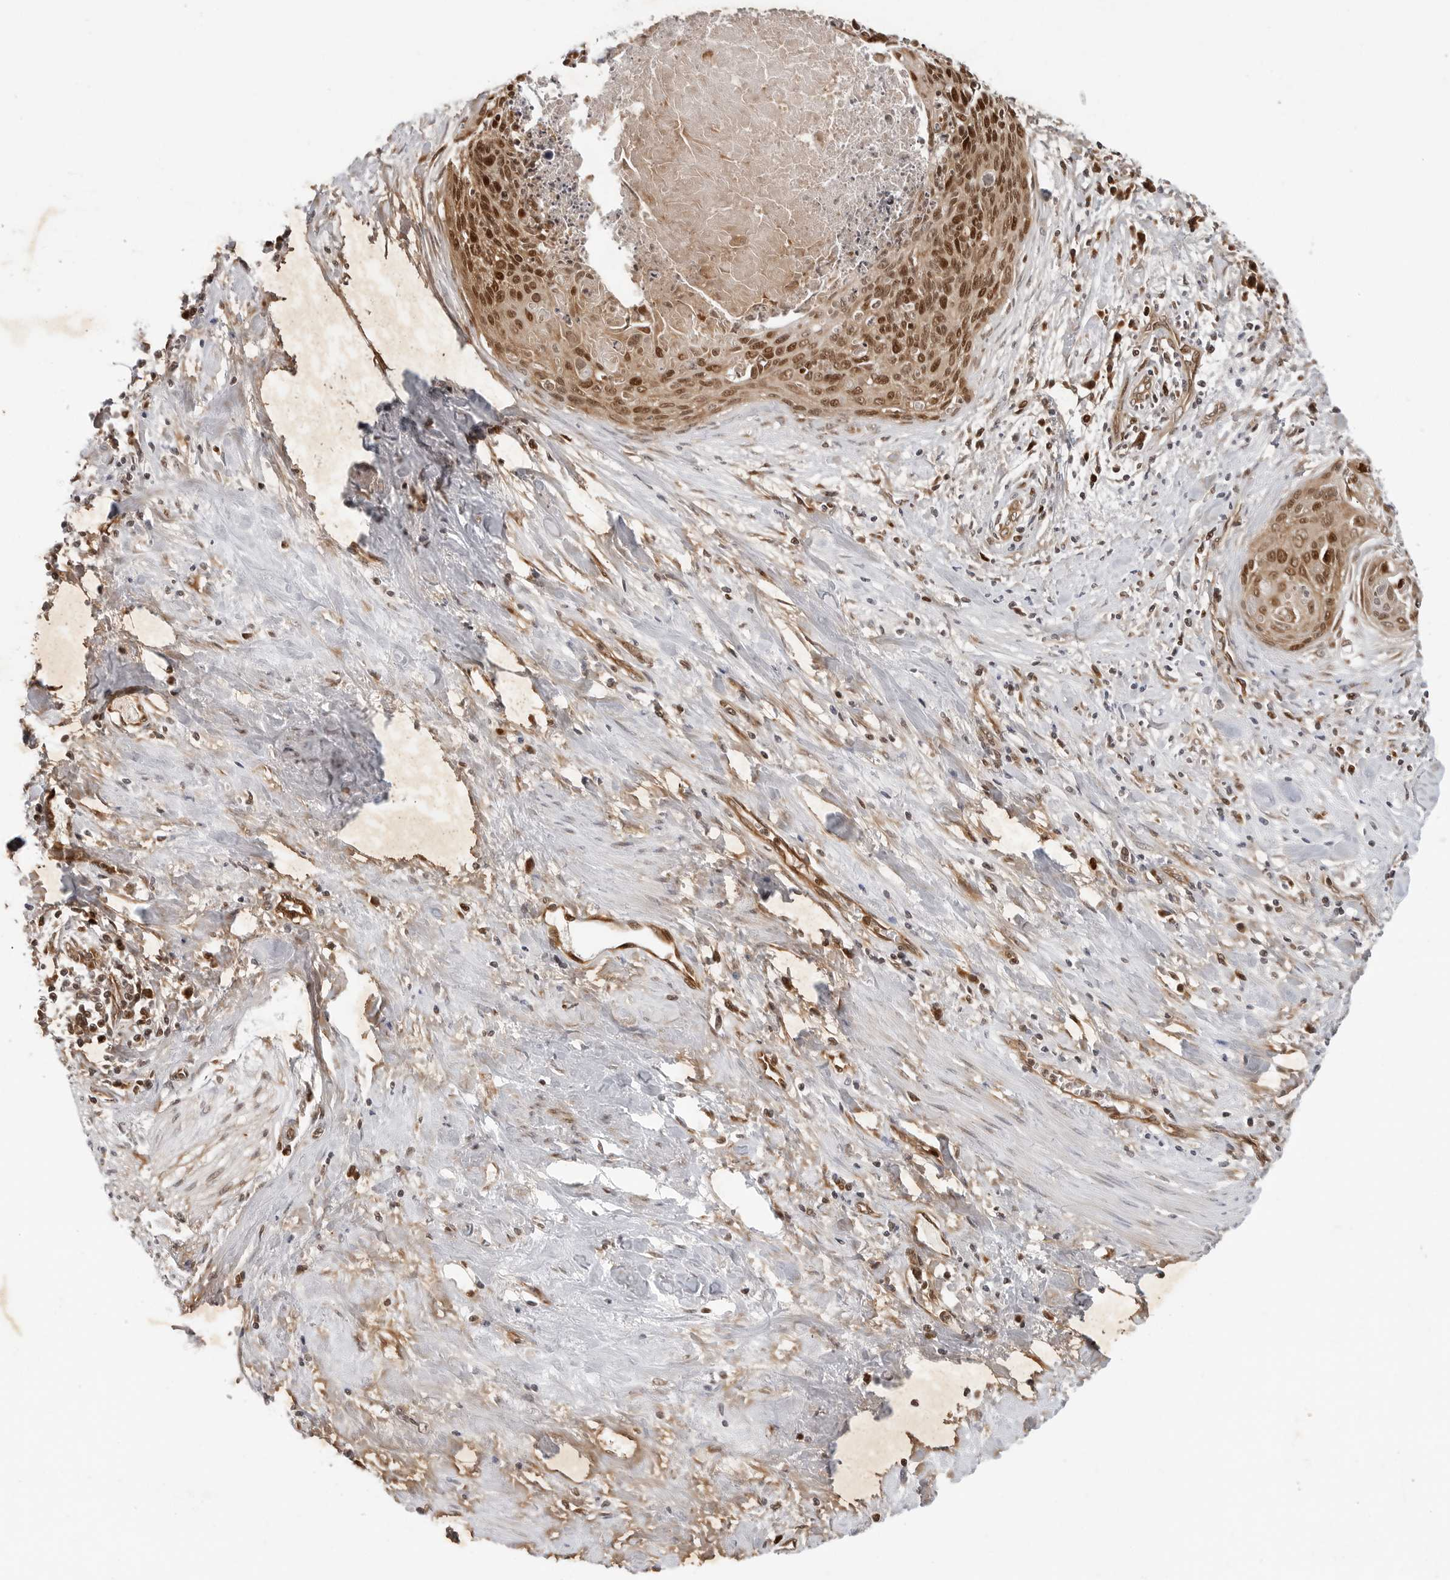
{"staining": {"intensity": "strong", "quantity": ">75%", "location": "nuclear"}, "tissue": "cervical cancer", "cell_type": "Tumor cells", "image_type": "cancer", "snomed": [{"axis": "morphology", "description": "Squamous cell carcinoma, NOS"}, {"axis": "topography", "description": "Cervix"}], "caption": "Cervical squamous cell carcinoma stained with a brown dye exhibits strong nuclear positive staining in approximately >75% of tumor cells.", "gene": "TIPRL", "patient": {"sex": "female", "age": 55}}